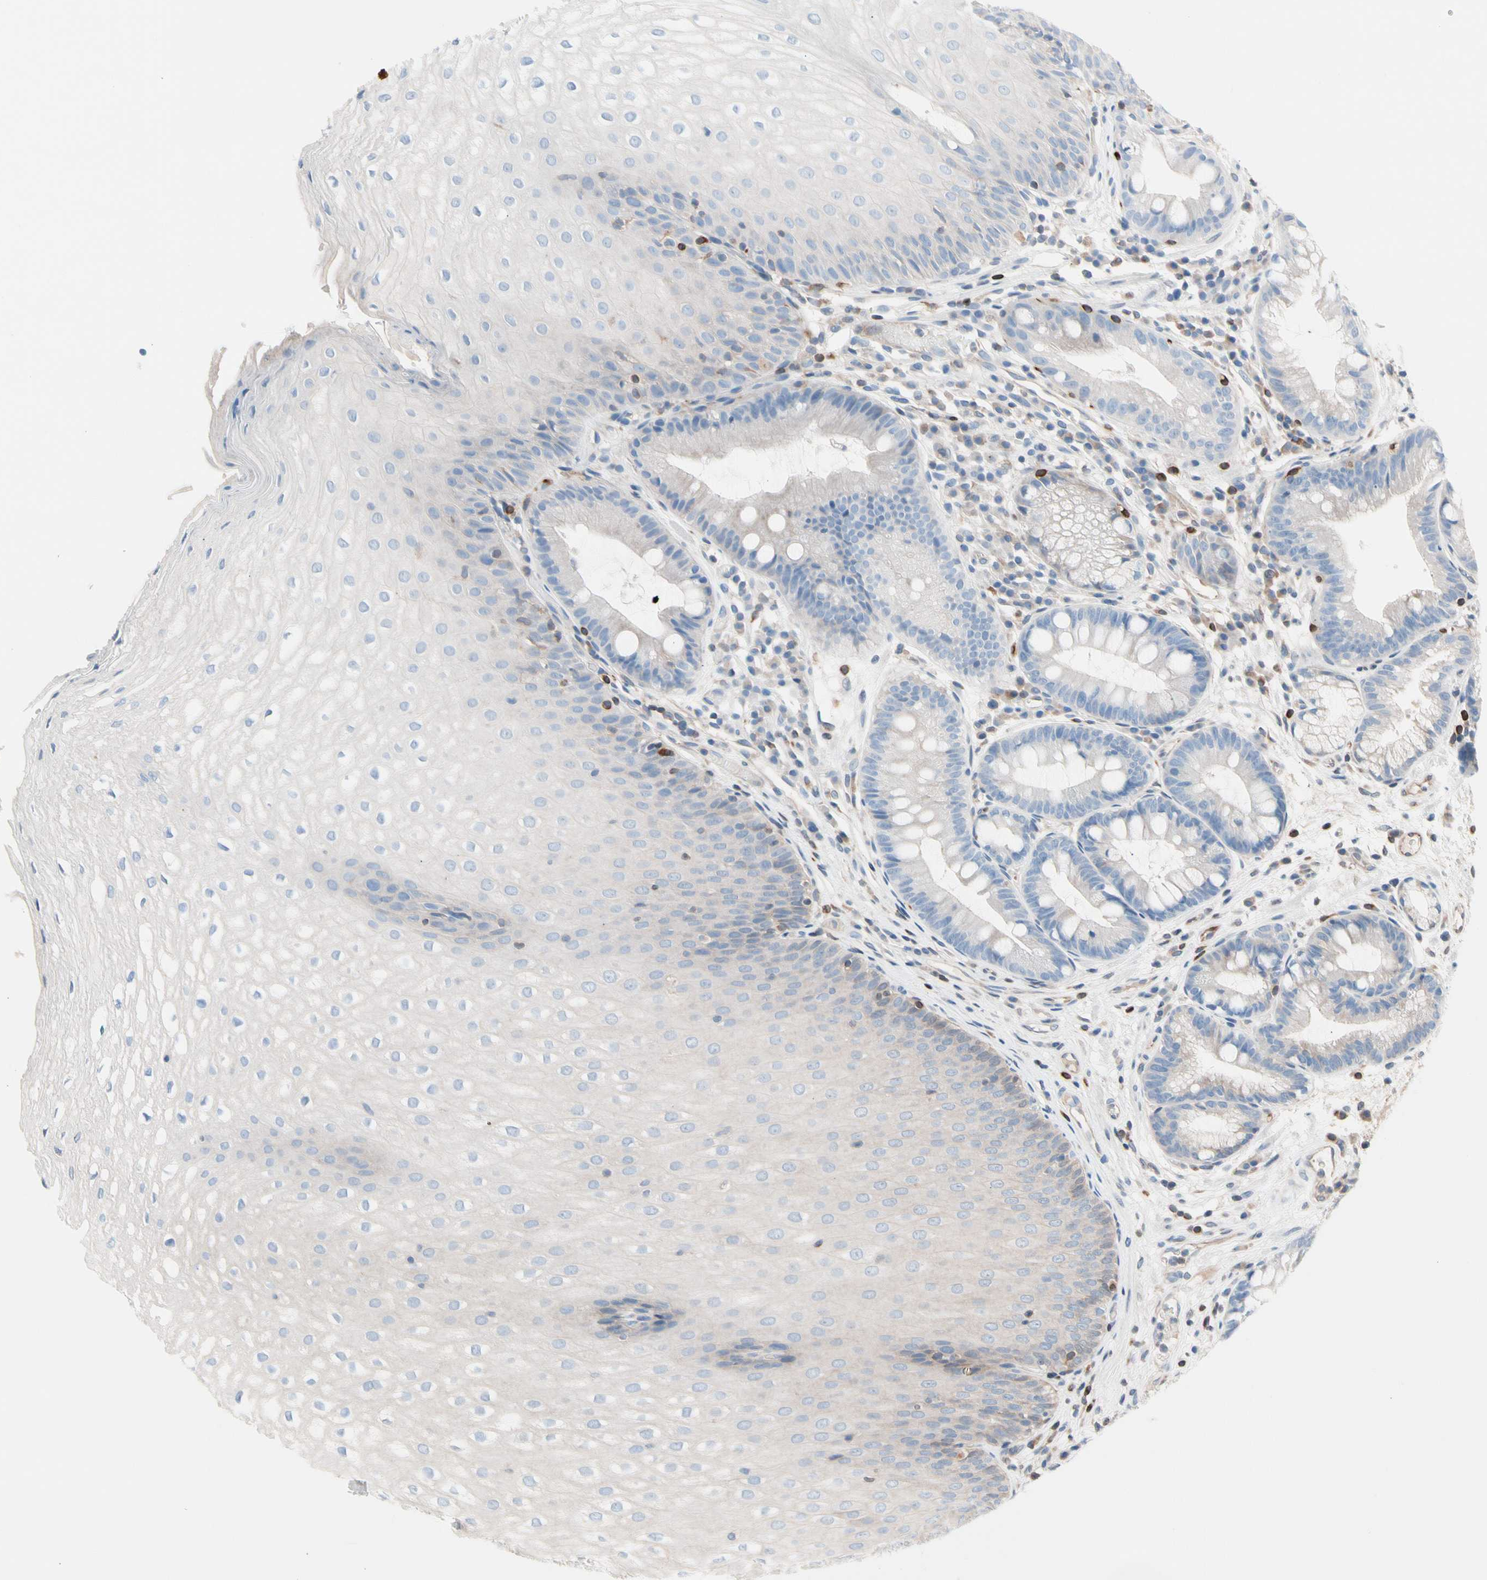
{"staining": {"intensity": "weak", "quantity": "<25%", "location": "cytoplasmic/membranous"}, "tissue": "stomach", "cell_type": "Glandular cells", "image_type": "normal", "snomed": [{"axis": "morphology", "description": "Normal tissue, NOS"}, {"axis": "topography", "description": "Stomach, upper"}], "caption": "High magnification brightfield microscopy of normal stomach stained with DAB (3,3'-diaminobenzidine) (brown) and counterstained with hematoxylin (blue): glandular cells show no significant staining.", "gene": "MAP3K3", "patient": {"sex": "male", "age": 72}}